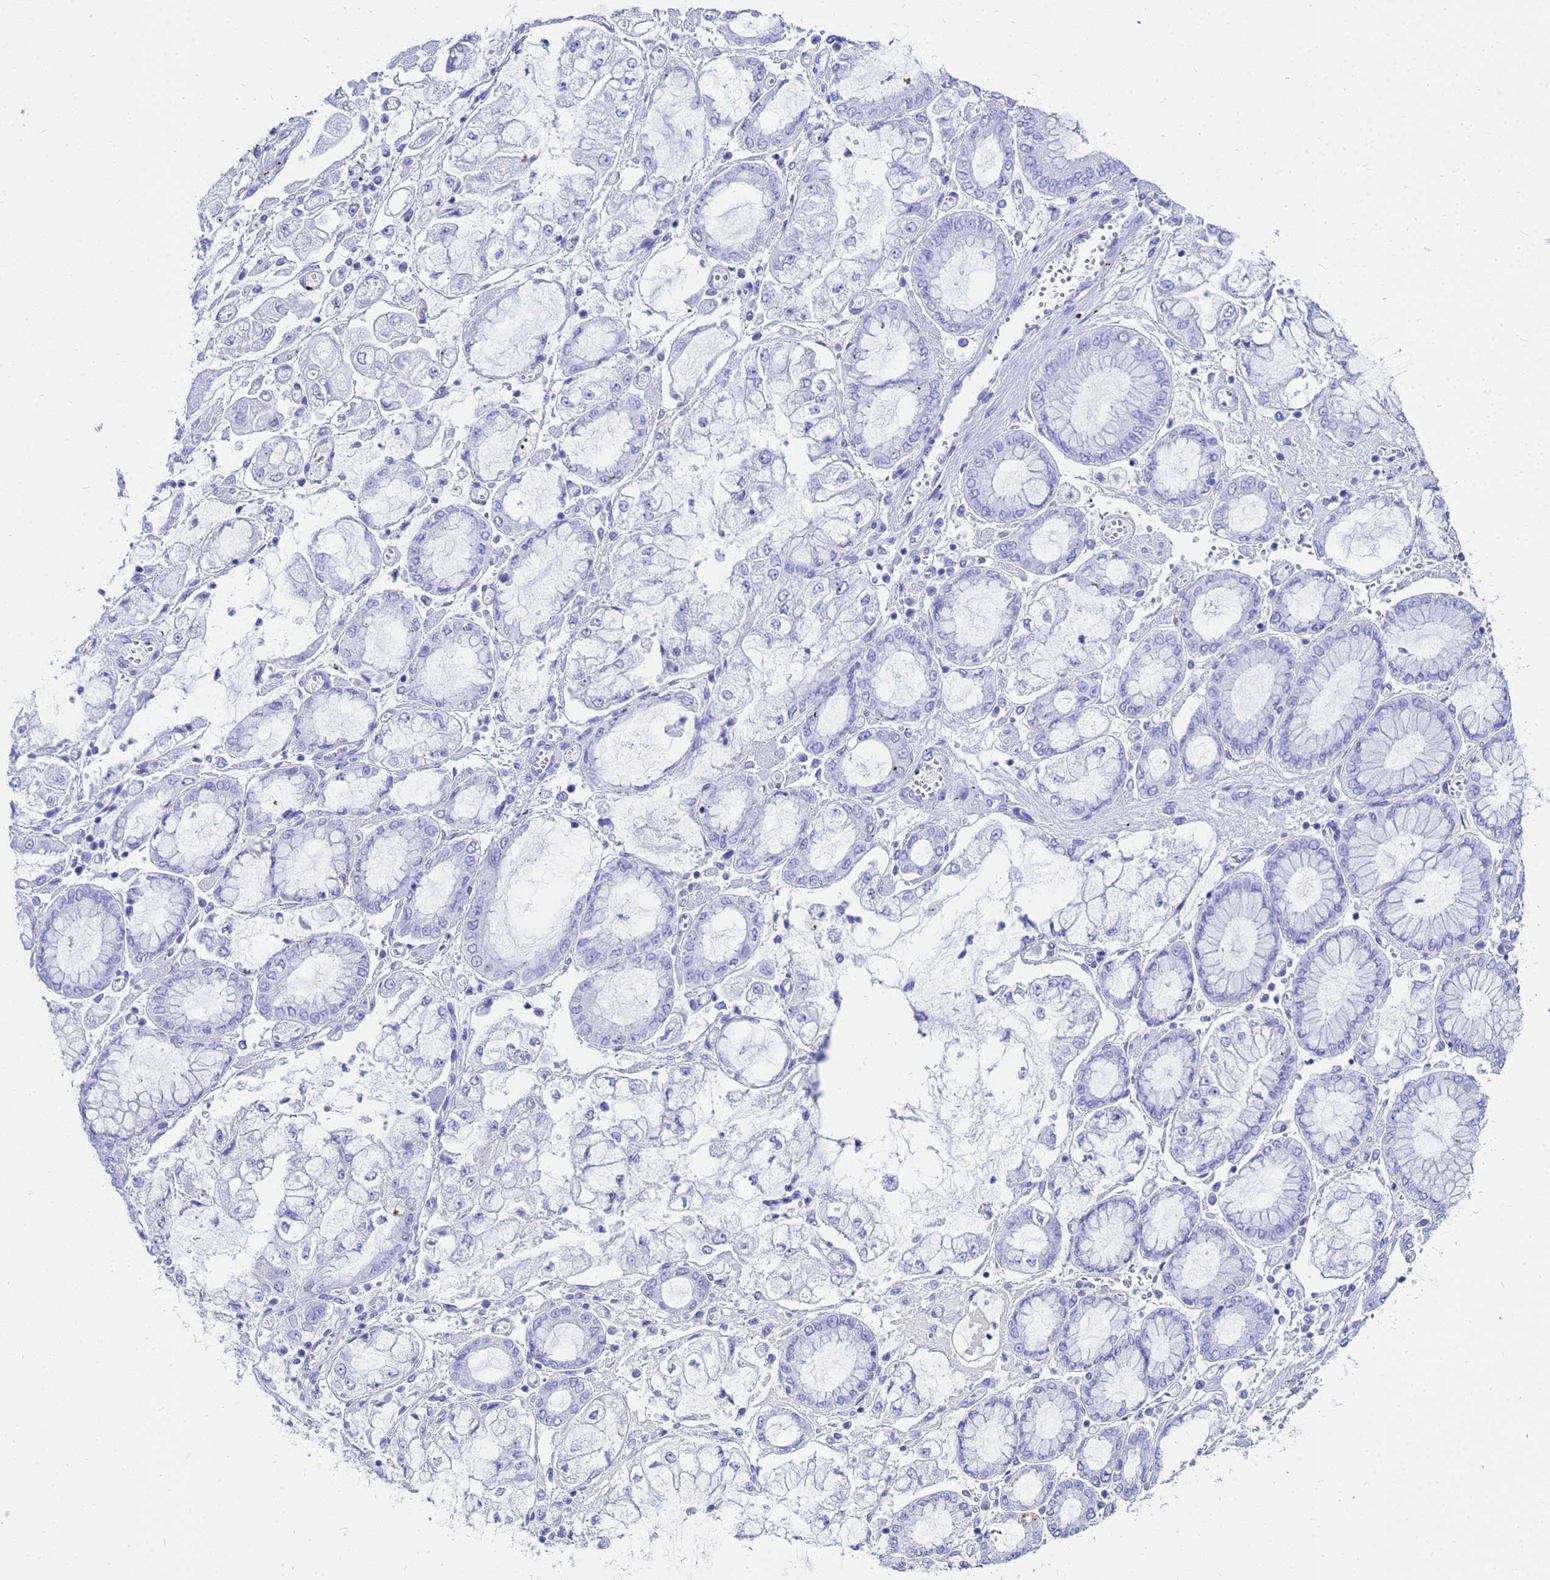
{"staining": {"intensity": "negative", "quantity": "none", "location": "none"}, "tissue": "stomach cancer", "cell_type": "Tumor cells", "image_type": "cancer", "snomed": [{"axis": "morphology", "description": "Adenocarcinoma, NOS"}, {"axis": "topography", "description": "Stomach"}], "caption": "Tumor cells show no significant protein expression in stomach cancer.", "gene": "CKB", "patient": {"sex": "male", "age": 76}}